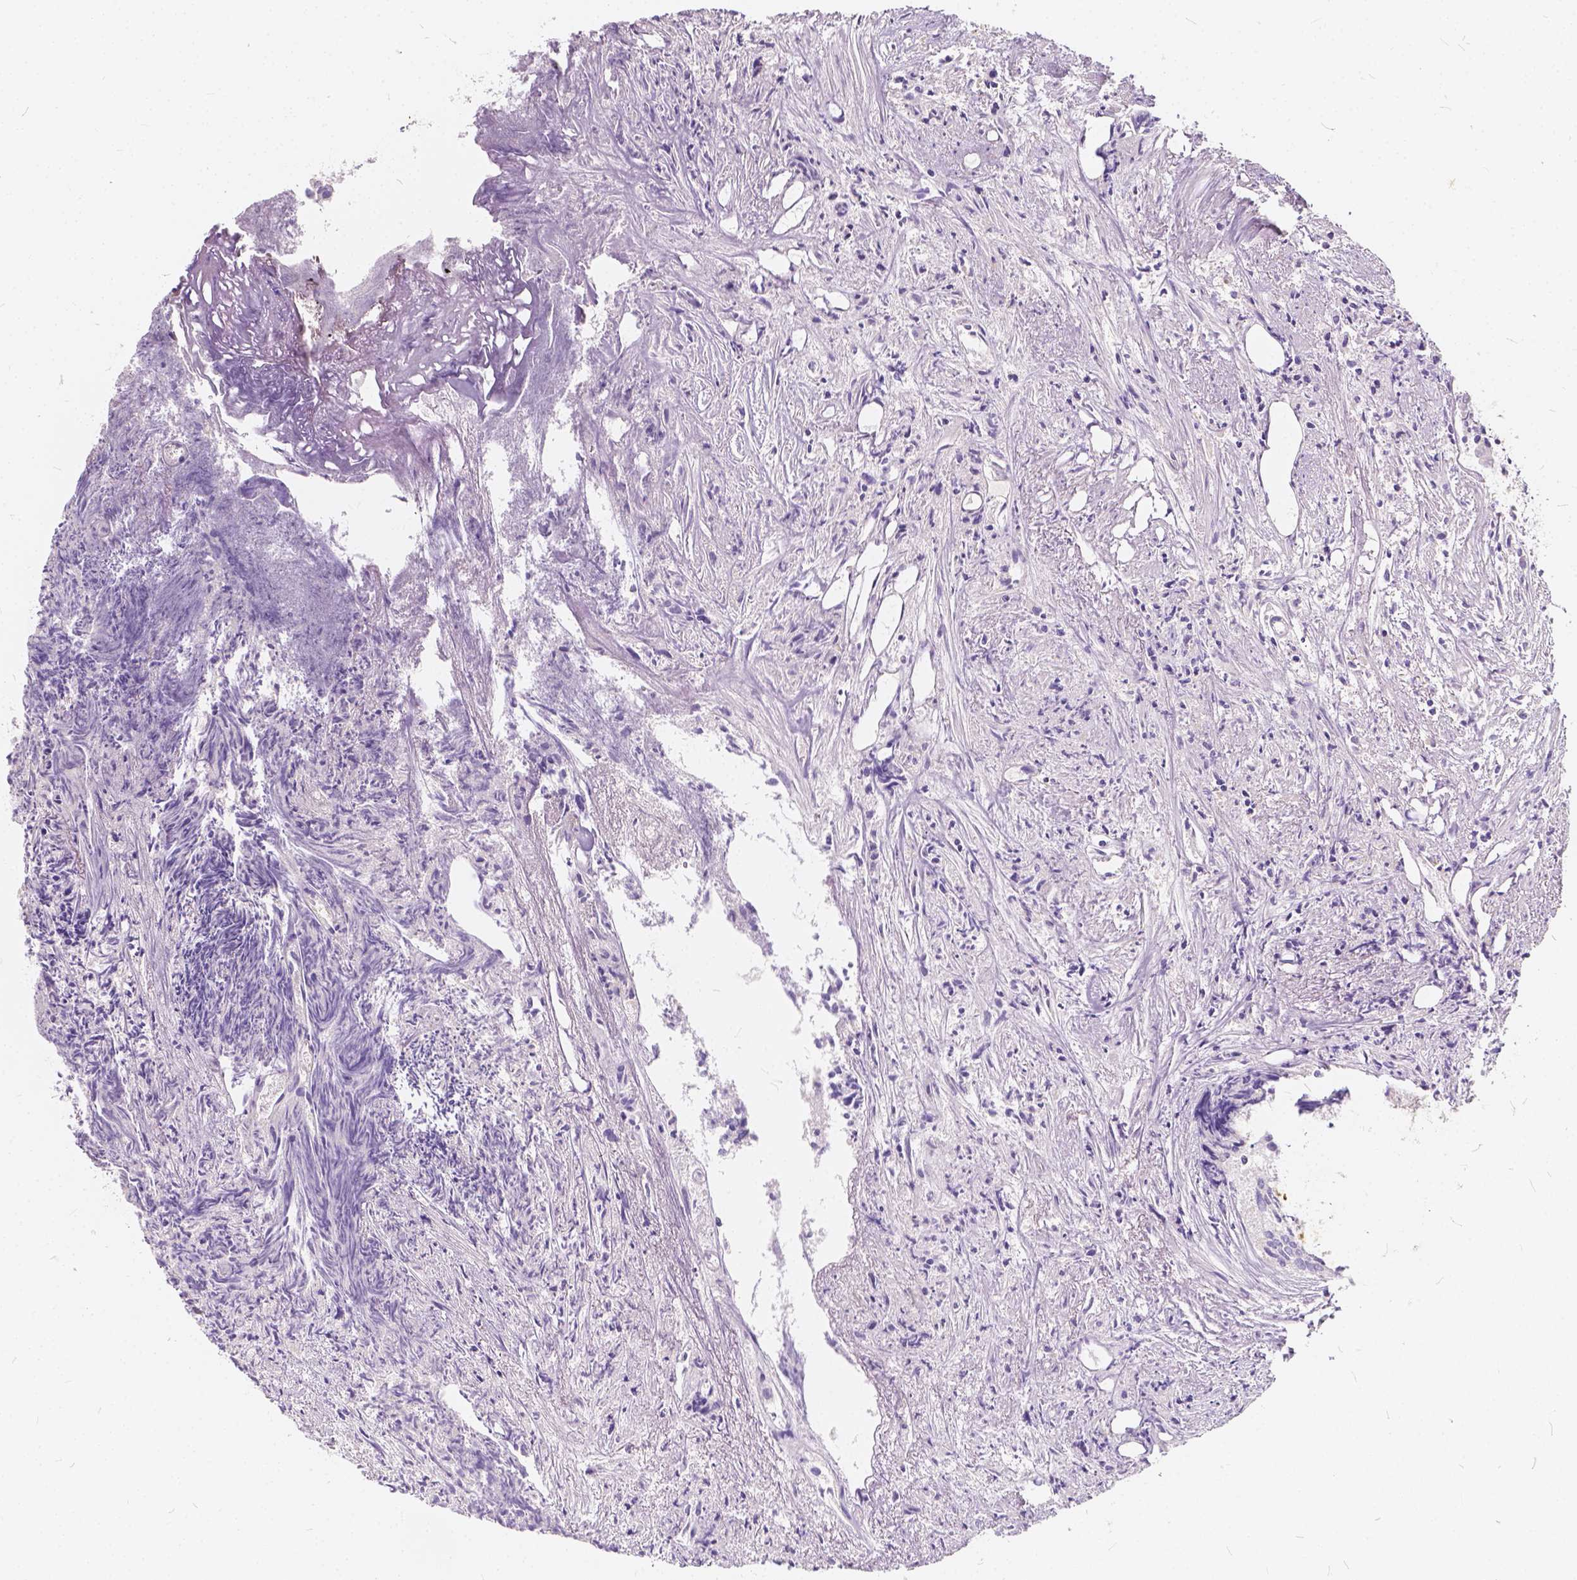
{"staining": {"intensity": "negative", "quantity": "none", "location": "none"}, "tissue": "prostate cancer", "cell_type": "Tumor cells", "image_type": "cancer", "snomed": [{"axis": "morphology", "description": "Adenocarcinoma, High grade"}, {"axis": "topography", "description": "Prostate"}], "caption": "High magnification brightfield microscopy of high-grade adenocarcinoma (prostate) stained with DAB (3,3'-diaminobenzidine) (brown) and counterstained with hematoxylin (blue): tumor cells show no significant staining.", "gene": "KIAA0513", "patient": {"sex": "male", "age": 58}}